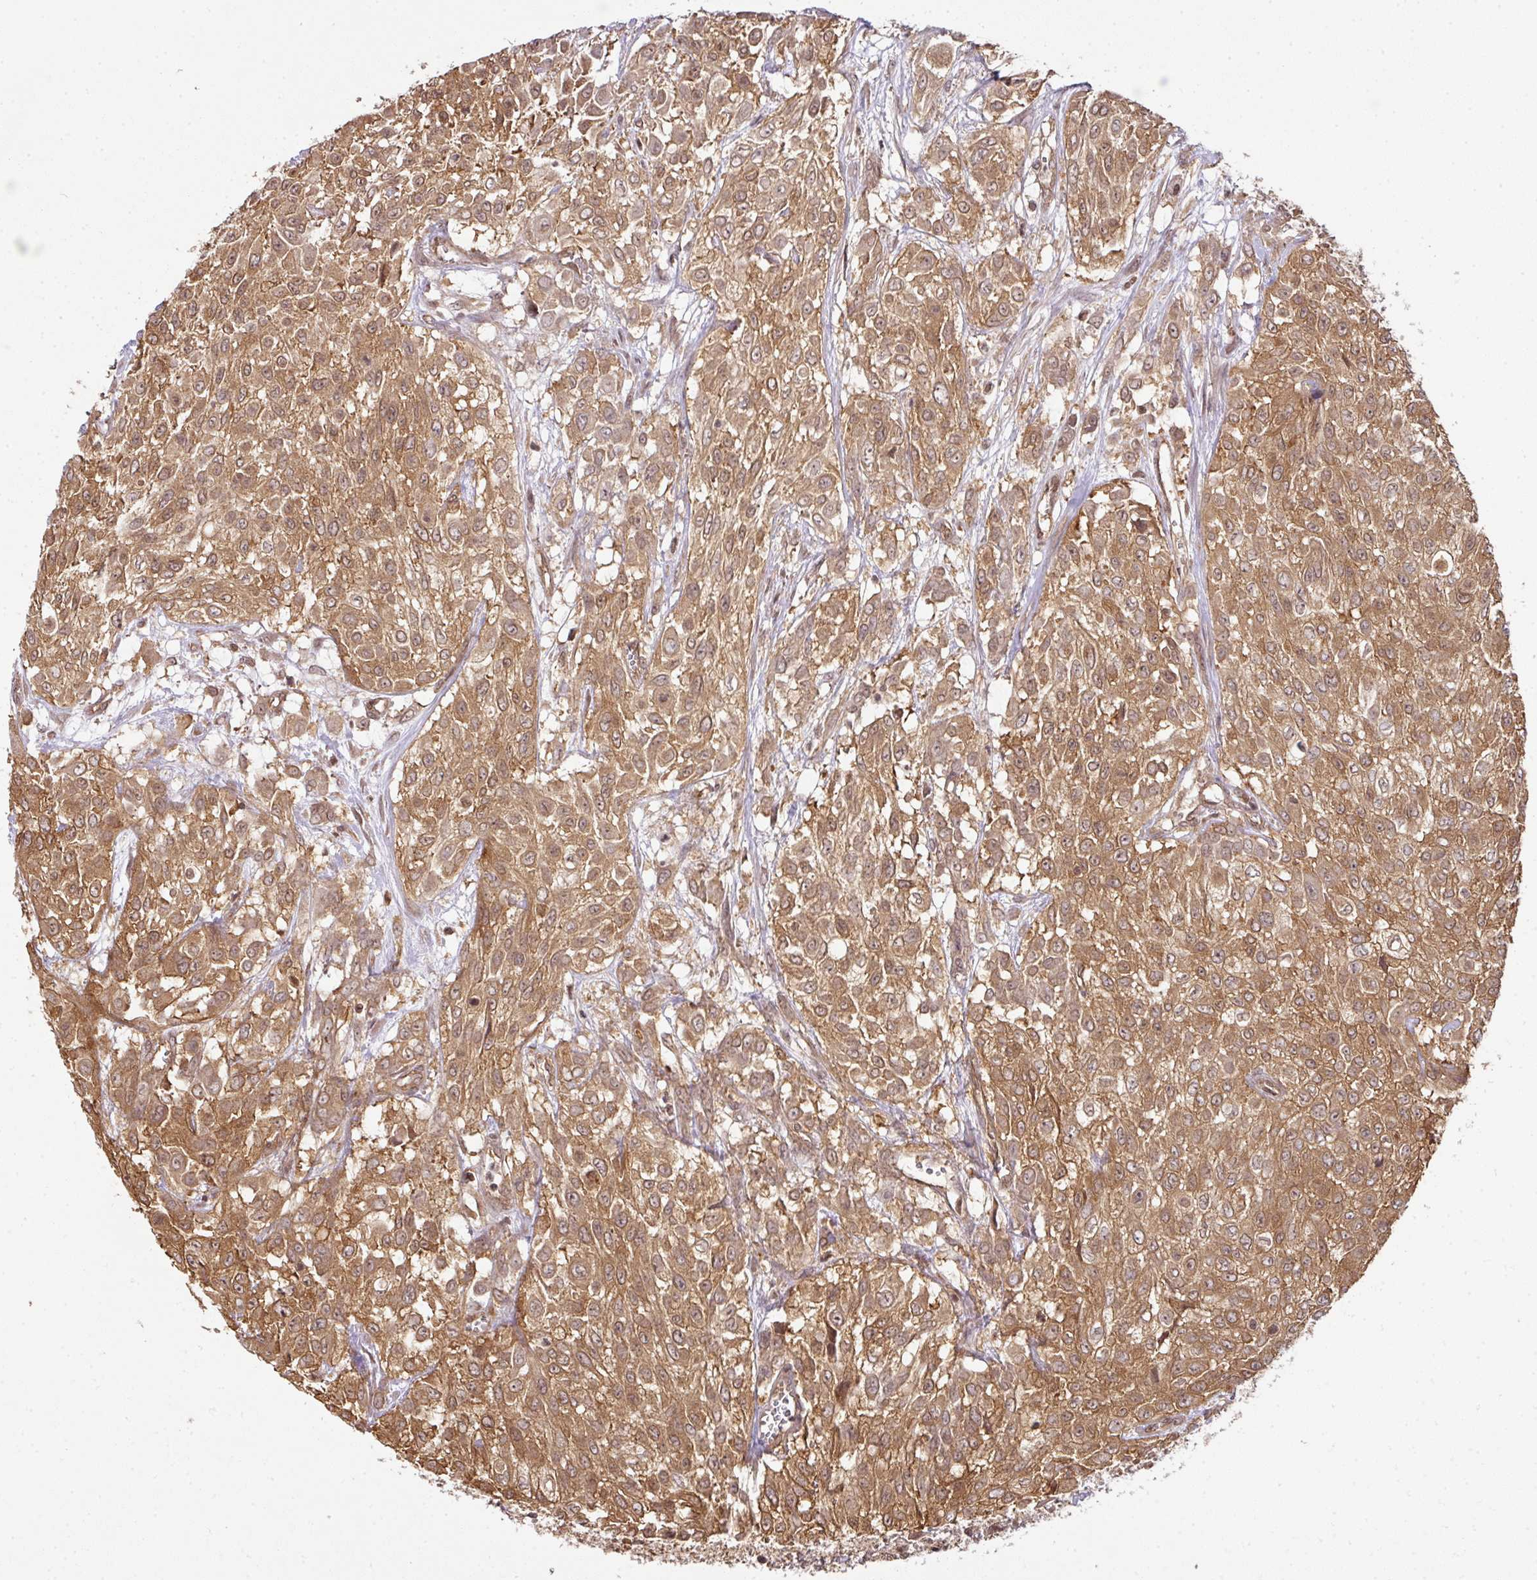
{"staining": {"intensity": "moderate", "quantity": ">75%", "location": "cytoplasmic/membranous"}, "tissue": "urothelial cancer", "cell_type": "Tumor cells", "image_type": "cancer", "snomed": [{"axis": "morphology", "description": "Urothelial carcinoma, High grade"}, {"axis": "topography", "description": "Urinary bladder"}], "caption": "DAB (3,3'-diaminobenzidine) immunohistochemical staining of human urothelial cancer exhibits moderate cytoplasmic/membranous protein expression in approximately >75% of tumor cells.", "gene": "ANKRD18A", "patient": {"sex": "male", "age": 57}}